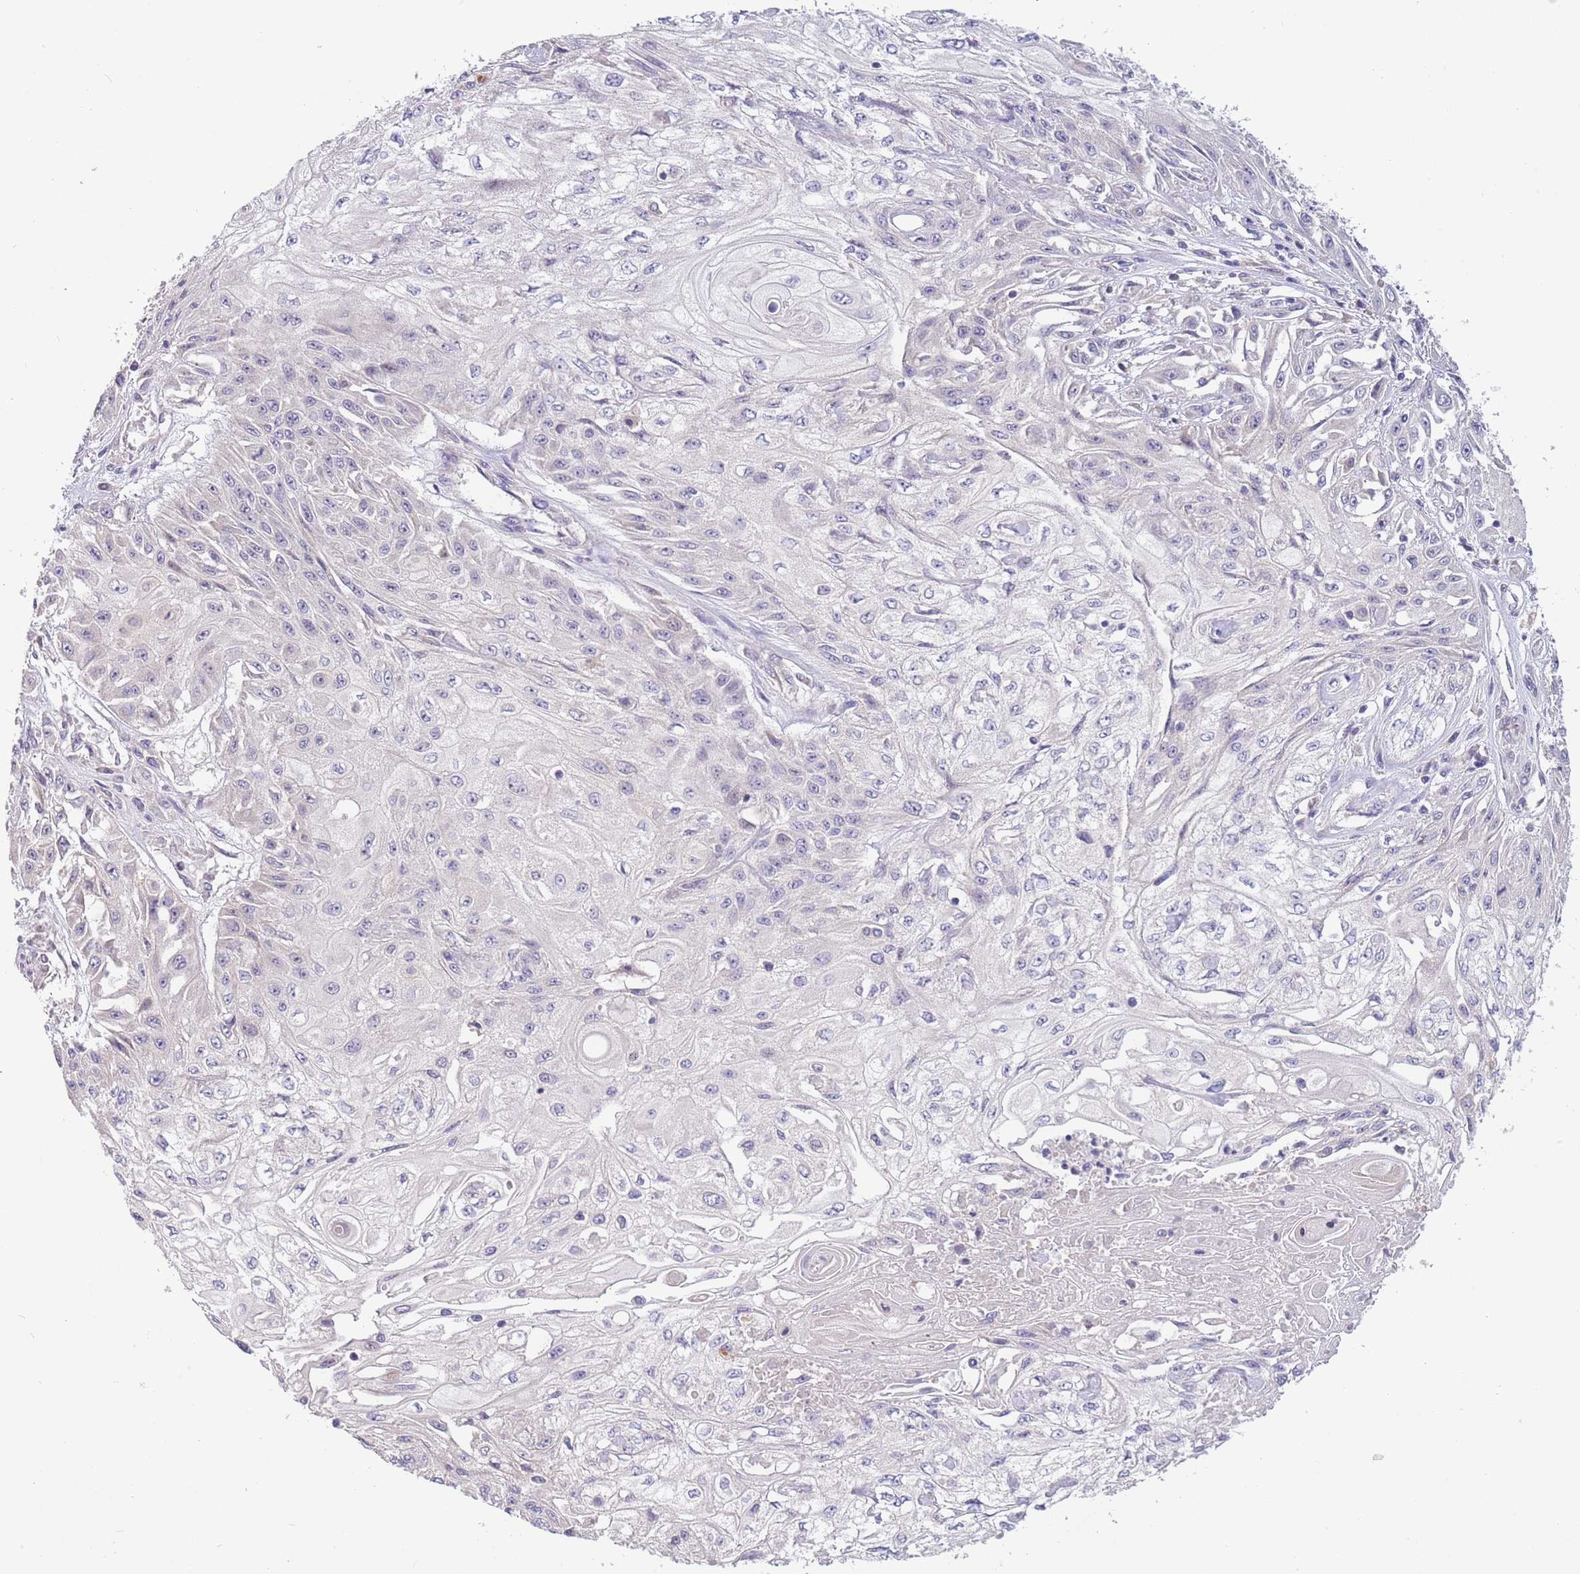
{"staining": {"intensity": "negative", "quantity": "none", "location": "none"}, "tissue": "skin cancer", "cell_type": "Tumor cells", "image_type": "cancer", "snomed": [{"axis": "morphology", "description": "Squamous cell carcinoma, NOS"}, {"axis": "morphology", "description": "Squamous cell carcinoma, metastatic, NOS"}, {"axis": "topography", "description": "Skin"}, {"axis": "topography", "description": "Lymph node"}], "caption": "The image reveals no staining of tumor cells in skin metastatic squamous cell carcinoma.", "gene": "CABYR", "patient": {"sex": "male", "age": 75}}